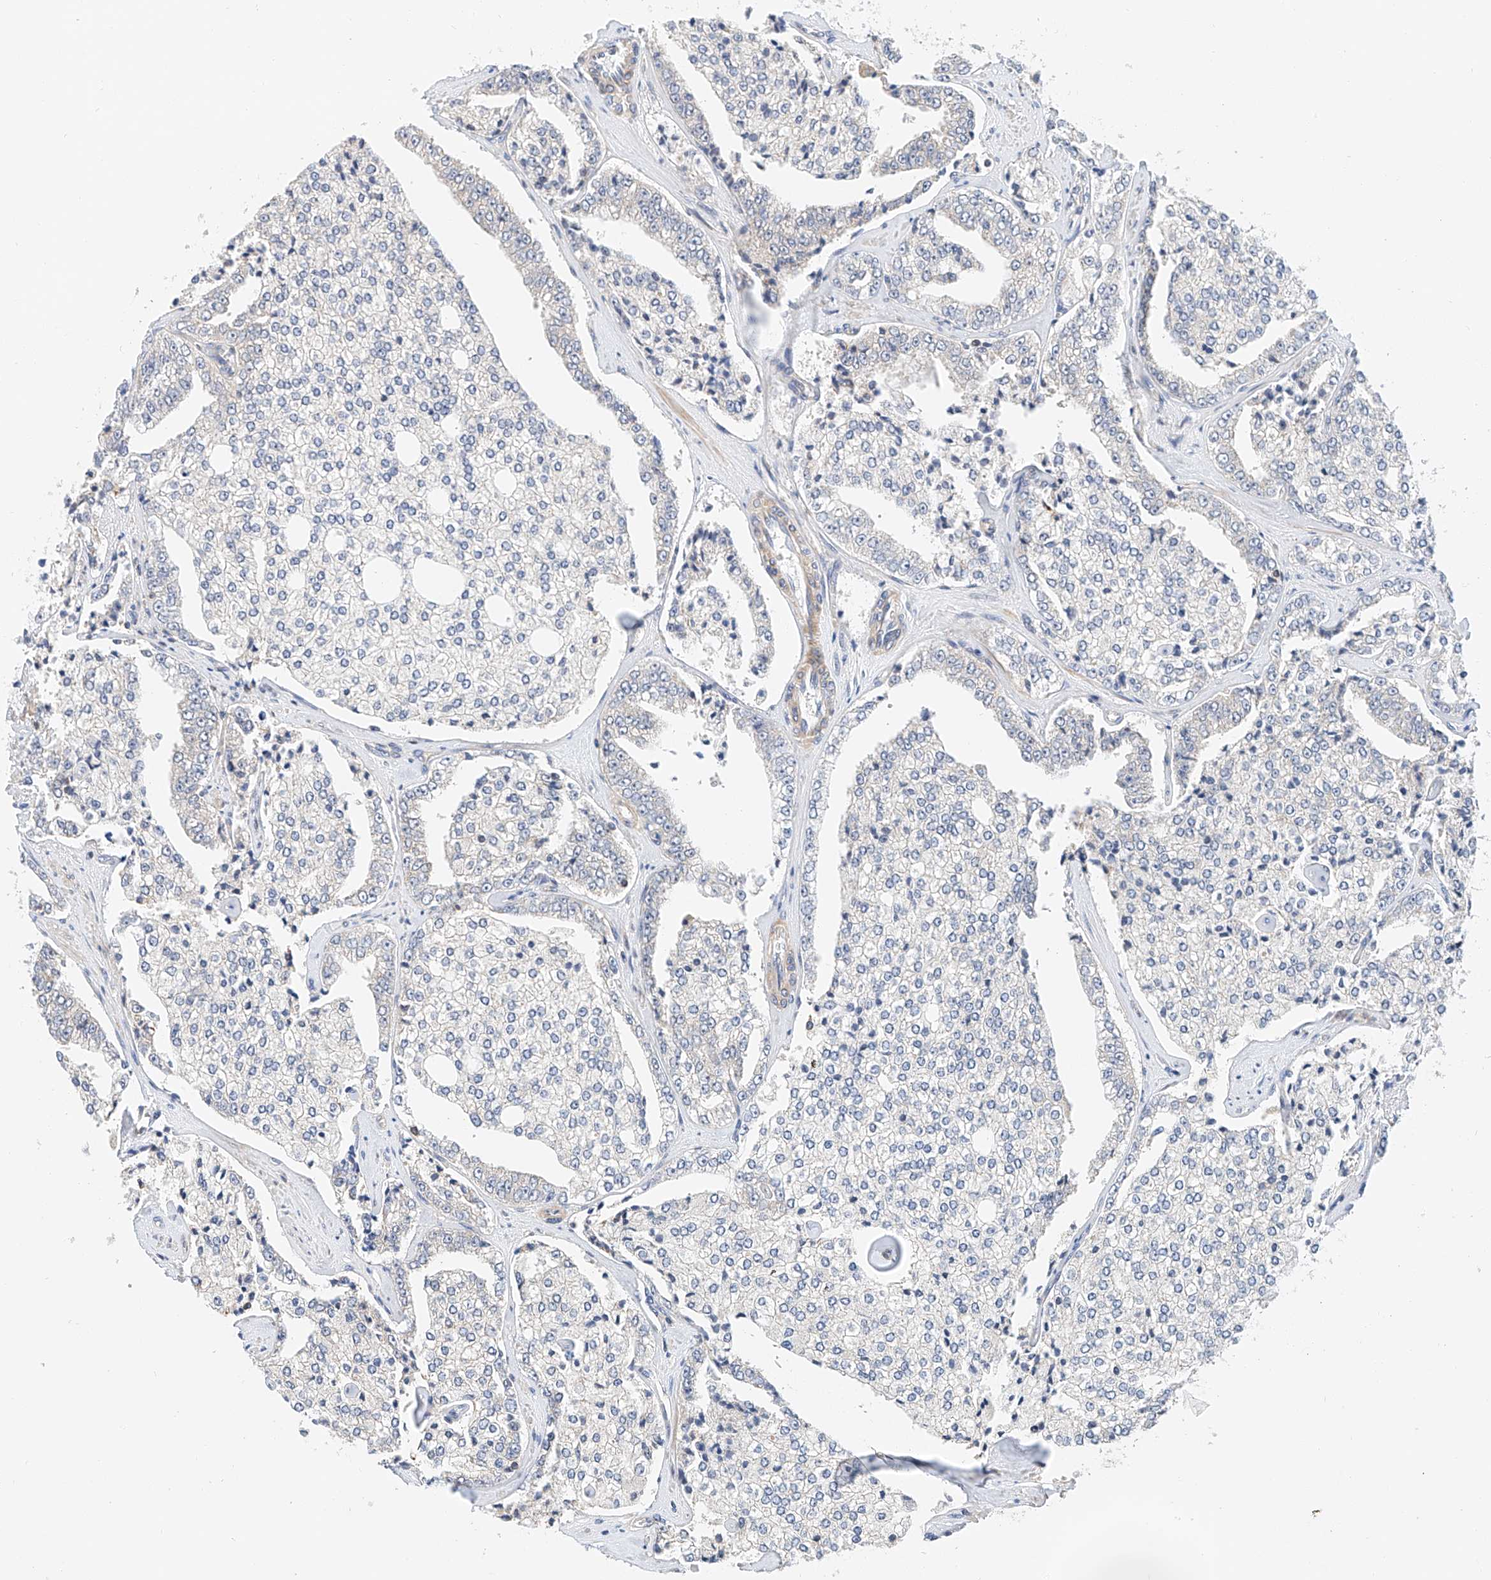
{"staining": {"intensity": "negative", "quantity": "none", "location": "none"}, "tissue": "prostate cancer", "cell_type": "Tumor cells", "image_type": "cancer", "snomed": [{"axis": "morphology", "description": "Adenocarcinoma, High grade"}, {"axis": "topography", "description": "Prostate"}], "caption": "Immunohistochemical staining of human prostate cancer (high-grade adenocarcinoma) reveals no significant expression in tumor cells.", "gene": "MFN2", "patient": {"sex": "male", "age": 71}}